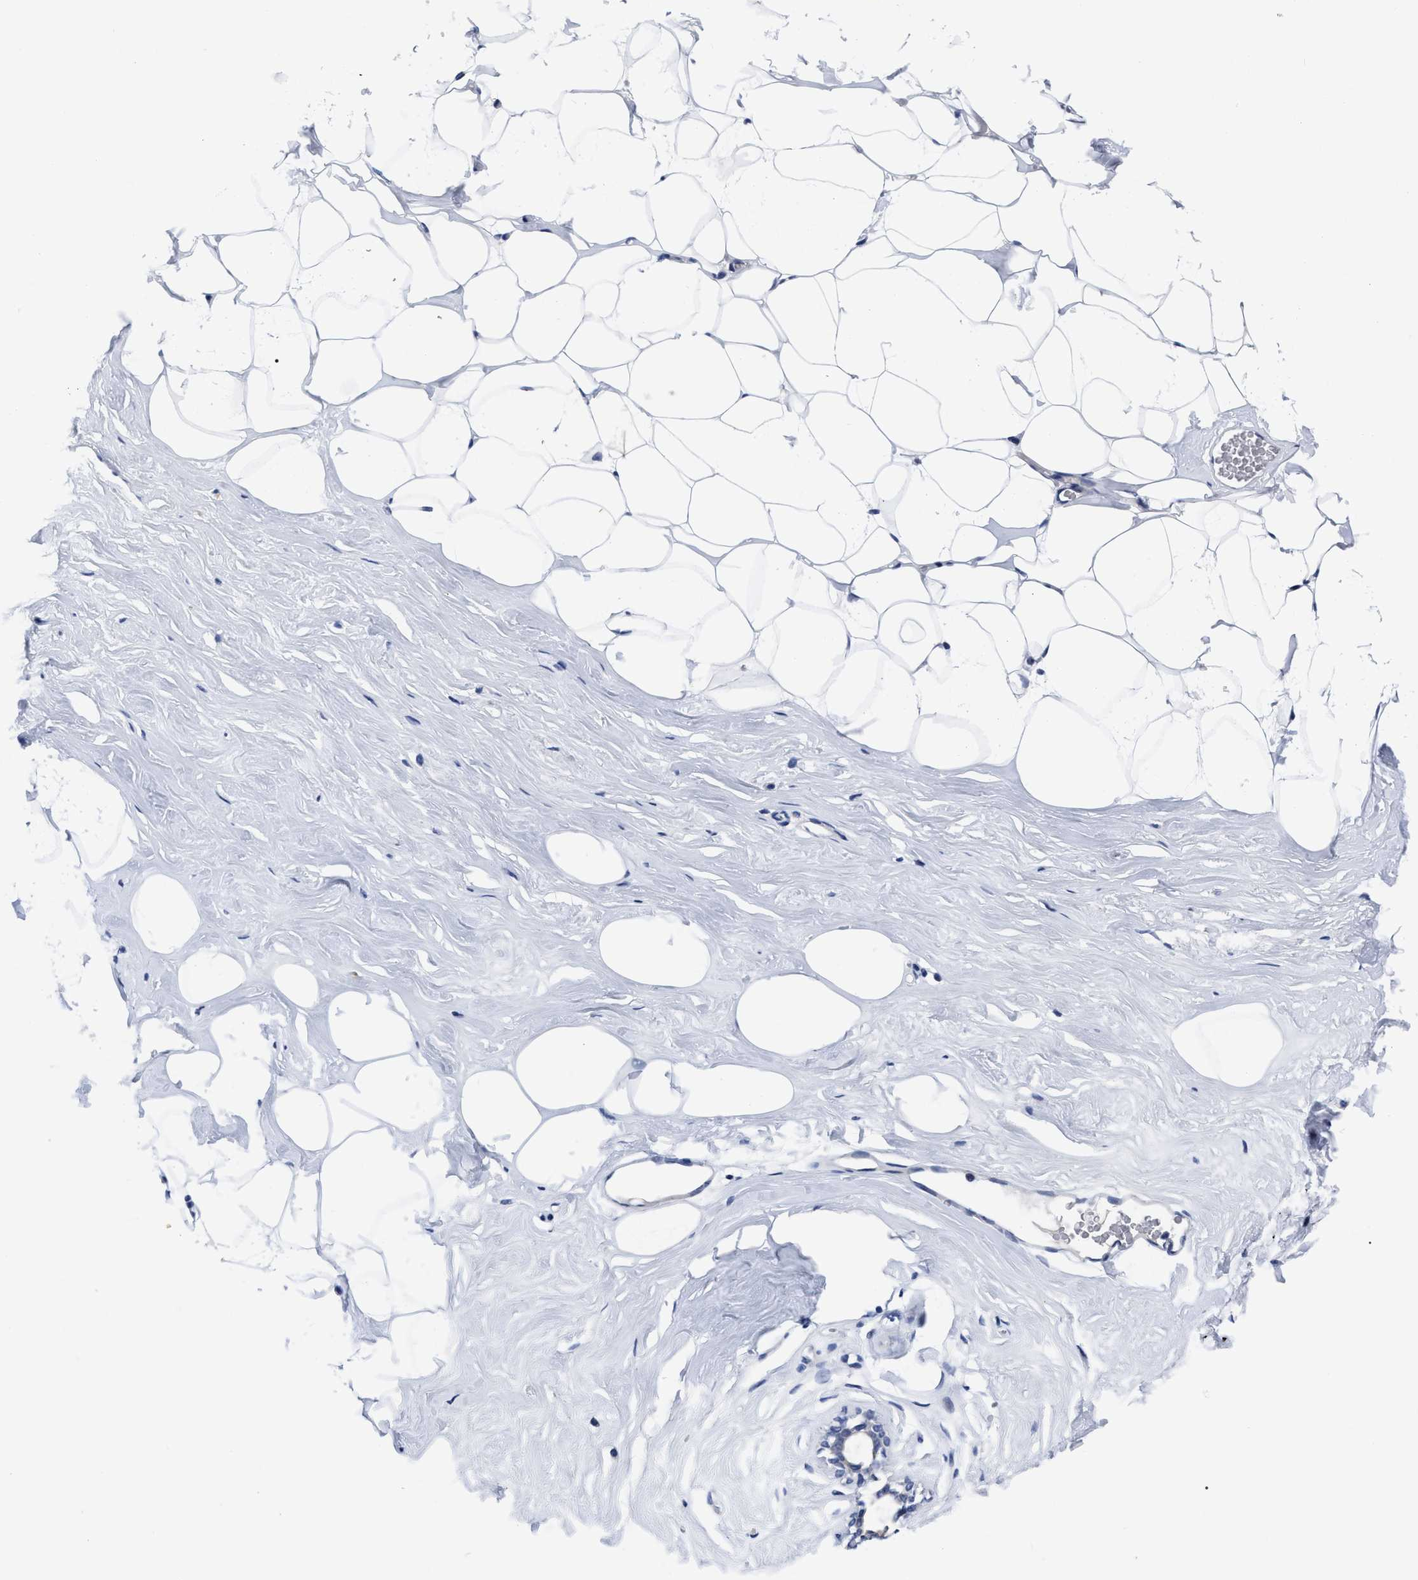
{"staining": {"intensity": "negative", "quantity": "none", "location": "none"}, "tissue": "adipose tissue", "cell_type": "Adipocytes", "image_type": "normal", "snomed": [{"axis": "morphology", "description": "Normal tissue, NOS"}, {"axis": "morphology", "description": "Fibrosis, NOS"}, {"axis": "topography", "description": "Breast"}, {"axis": "topography", "description": "Adipose tissue"}], "caption": "Adipose tissue was stained to show a protein in brown. There is no significant expression in adipocytes. (DAB (3,3'-diaminobenzidine) immunohistochemistry visualized using brightfield microscopy, high magnification).", "gene": "MOV10L1", "patient": {"sex": "female", "age": 39}}